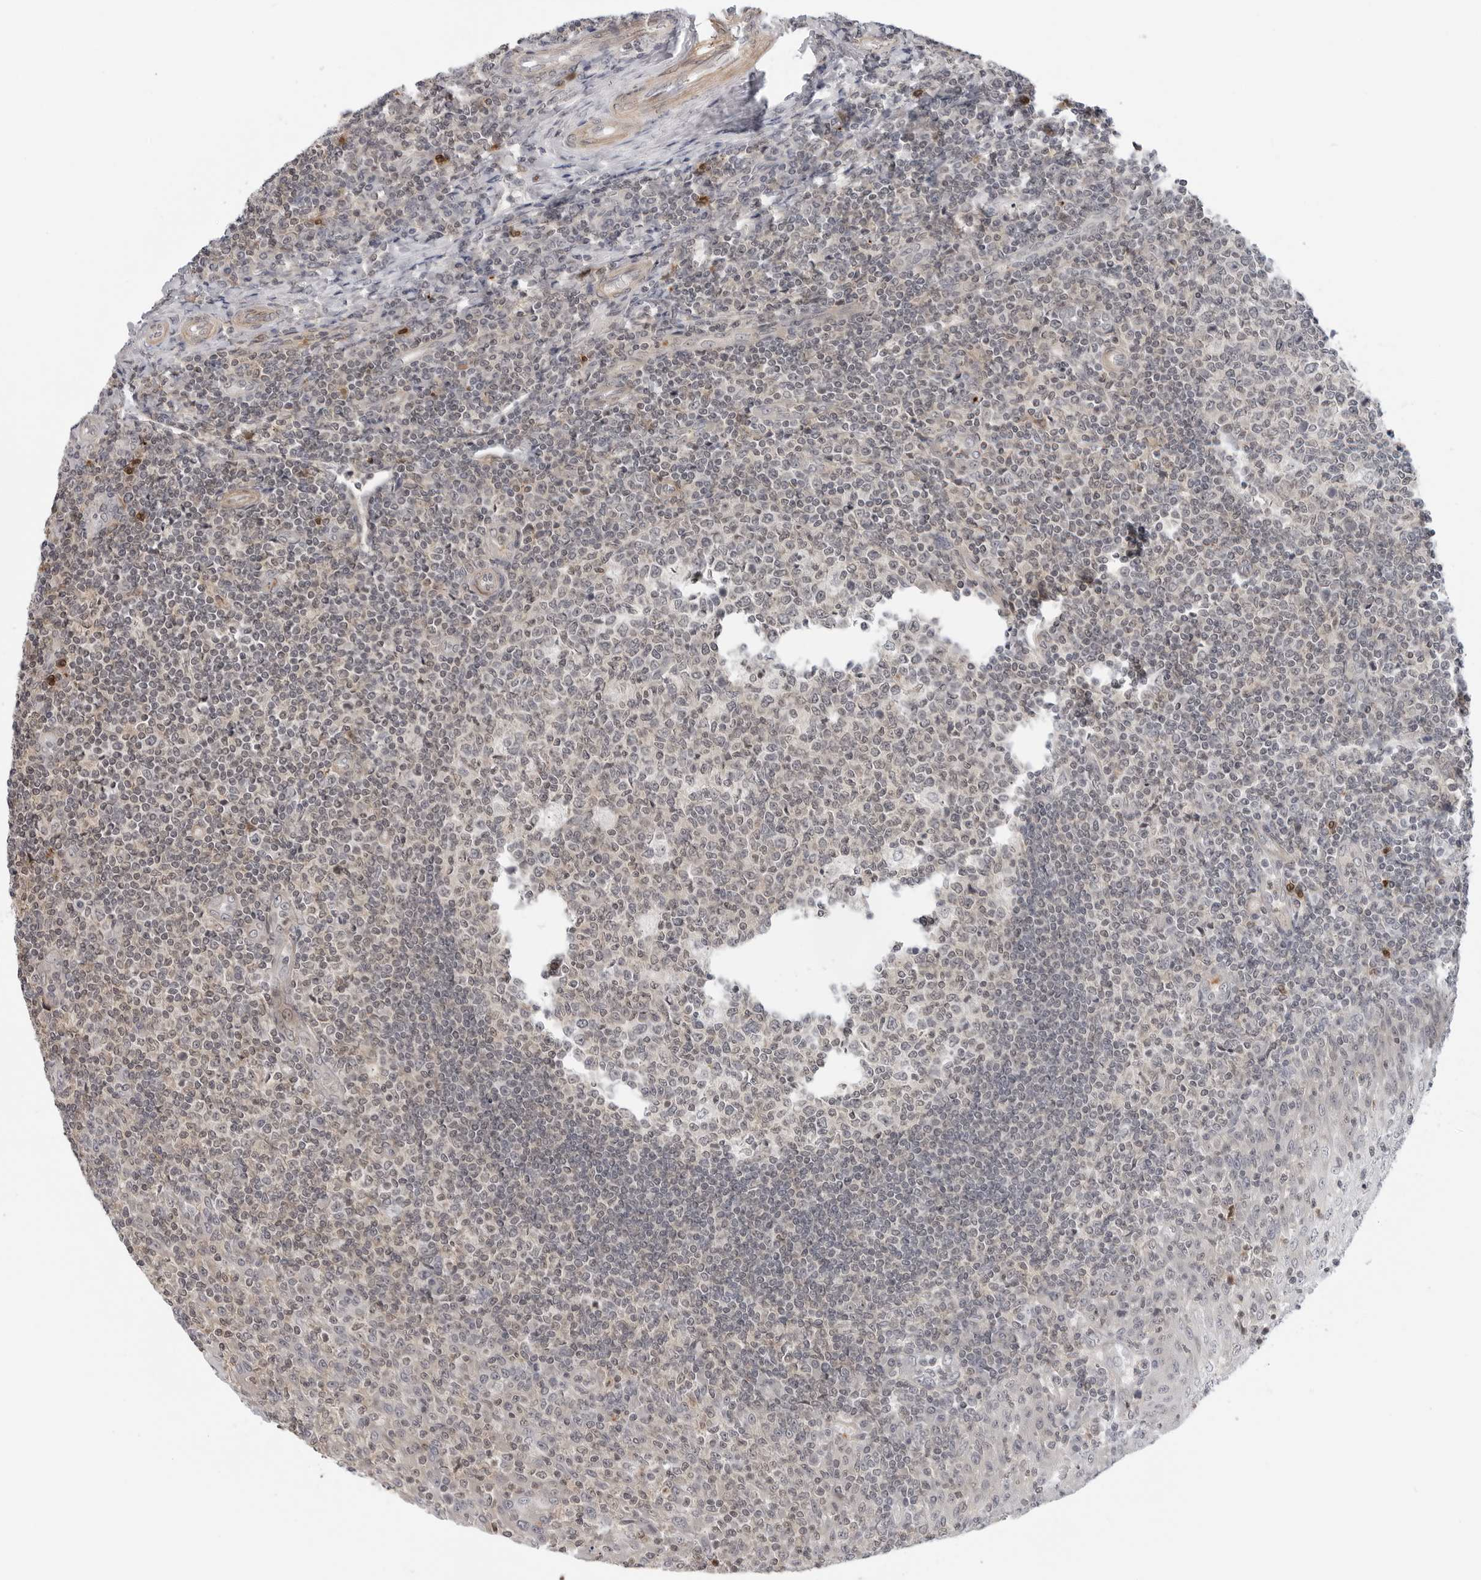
{"staining": {"intensity": "weak", "quantity": "25%-75%", "location": "cytoplasmic/membranous"}, "tissue": "tonsil", "cell_type": "Germinal center cells", "image_type": "normal", "snomed": [{"axis": "morphology", "description": "Normal tissue, NOS"}, {"axis": "topography", "description": "Tonsil"}], "caption": "DAB (3,3'-diaminobenzidine) immunohistochemical staining of normal tonsil demonstrates weak cytoplasmic/membranous protein expression in about 25%-75% of germinal center cells.", "gene": "STXBP3", "patient": {"sex": "female", "age": 19}}